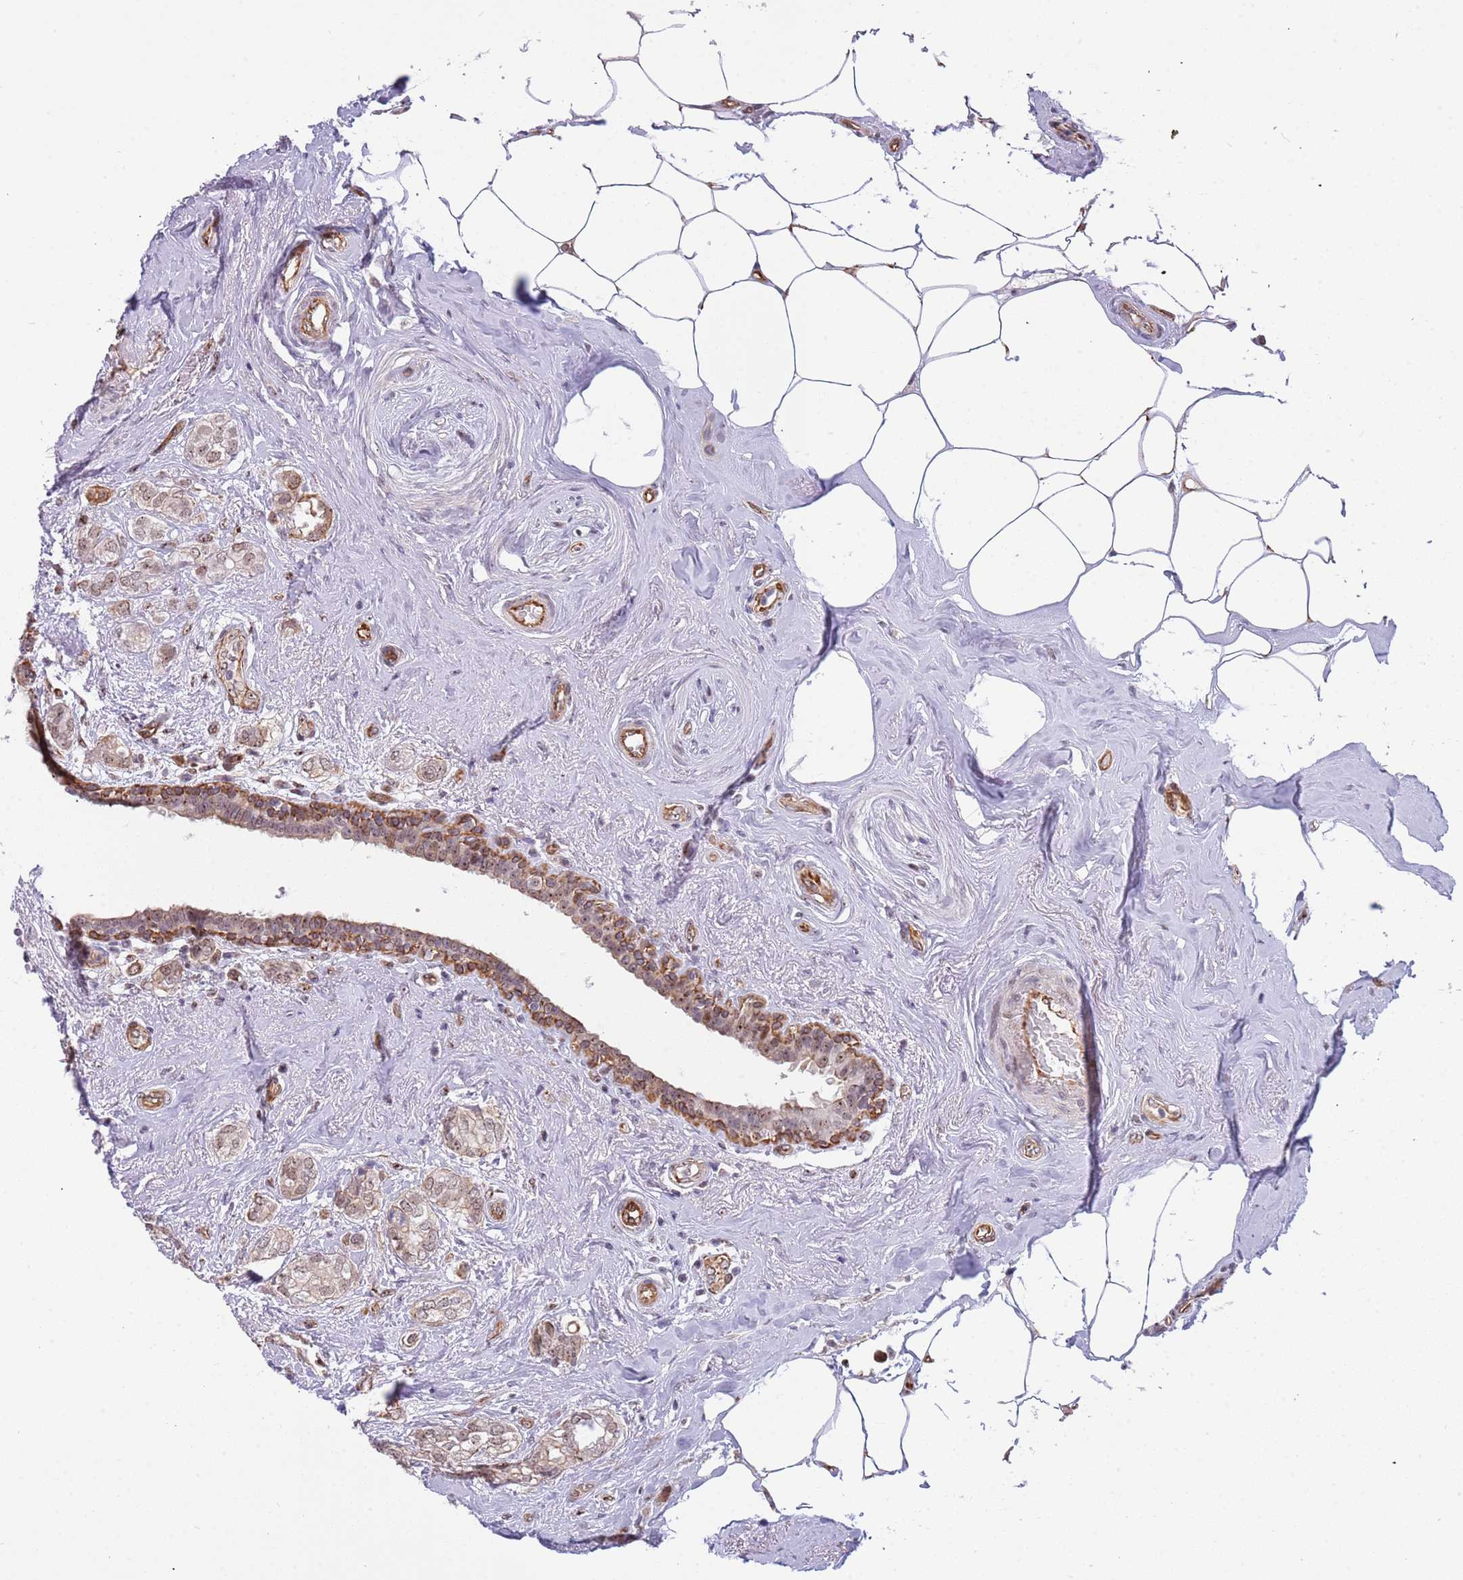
{"staining": {"intensity": "moderate", "quantity": "25%-75%", "location": "nuclear"}, "tissue": "breast cancer", "cell_type": "Tumor cells", "image_type": "cancer", "snomed": [{"axis": "morphology", "description": "Duct carcinoma"}, {"axis": "topography", "description": "Breast"}], "caption": "Protein staining shows moderate nuclear positivity in approximately 25%-75% of tumor cells in breast cancer (infiltrating ductal carcinoma). The staining is performed using DAB brown chromogen to label protein expression. The nuclei are counter-stained blue using hematoxylin.", "gene": "LRMDA", "patient": {"sex": "female", "age": 73}}